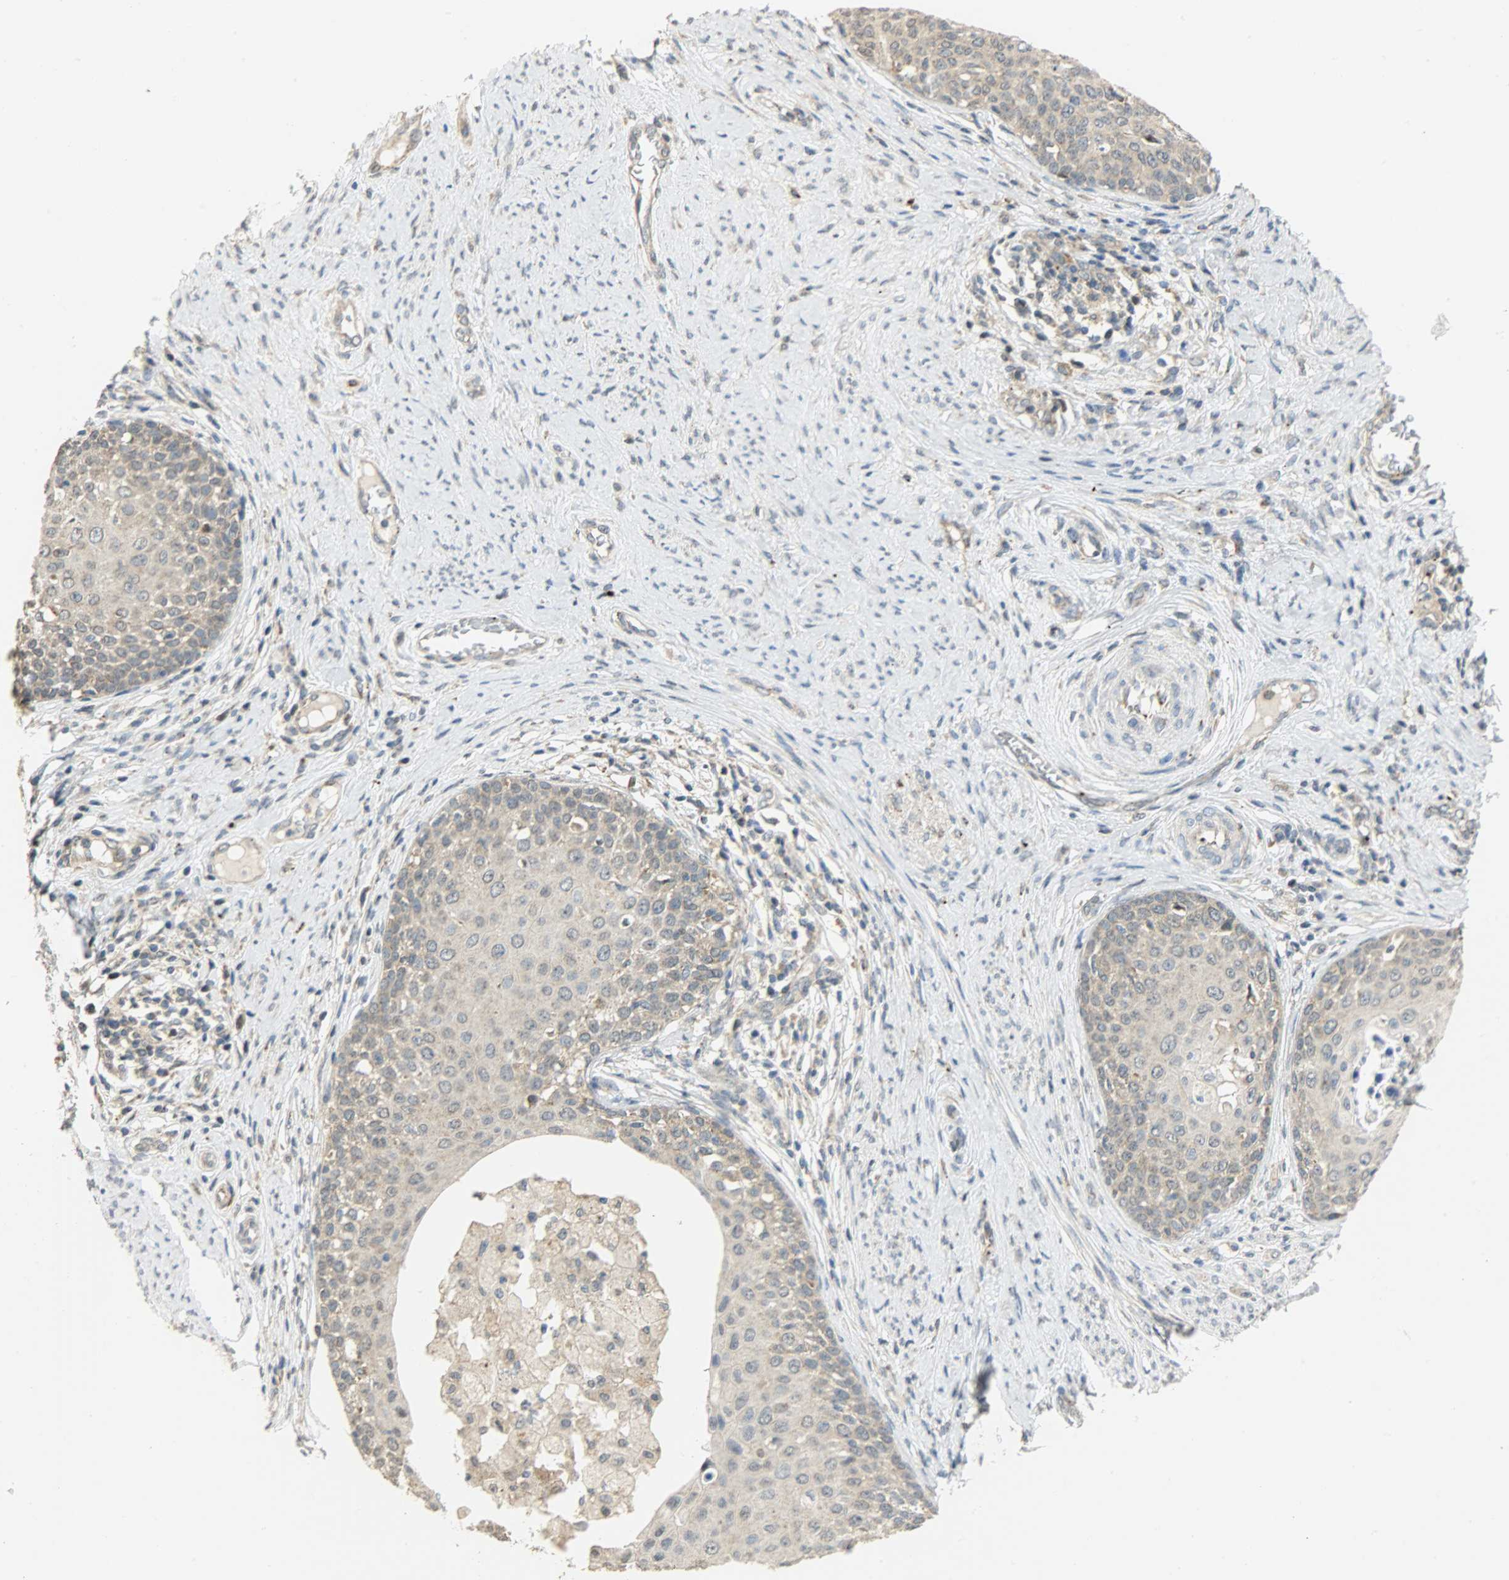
{"staining": {"intensity": "weak", "quantity": ">75%", "location": "cytoplasmic/membranous"}, "tissue": "cervical cancer", "cell_type": "Tumor cells", "image_type": "cancer", "snomed": [{"axis": "morphology", "description": "Squamous cell carcinoma, NOS"}, {"axis": "morphology", "description": "Adenocarcinoma, NOS"}, {"axis": "topography", "description": "Cervix"}], "caption": "Immunohistochemical staining of adenocarcinoma (cervical) demonstrates weak cytoplasmic/membranous protein expression in approximately >75% of tumor cells.", "gene": "GIT2", "patient": {"sex": "female", "age": 52}}